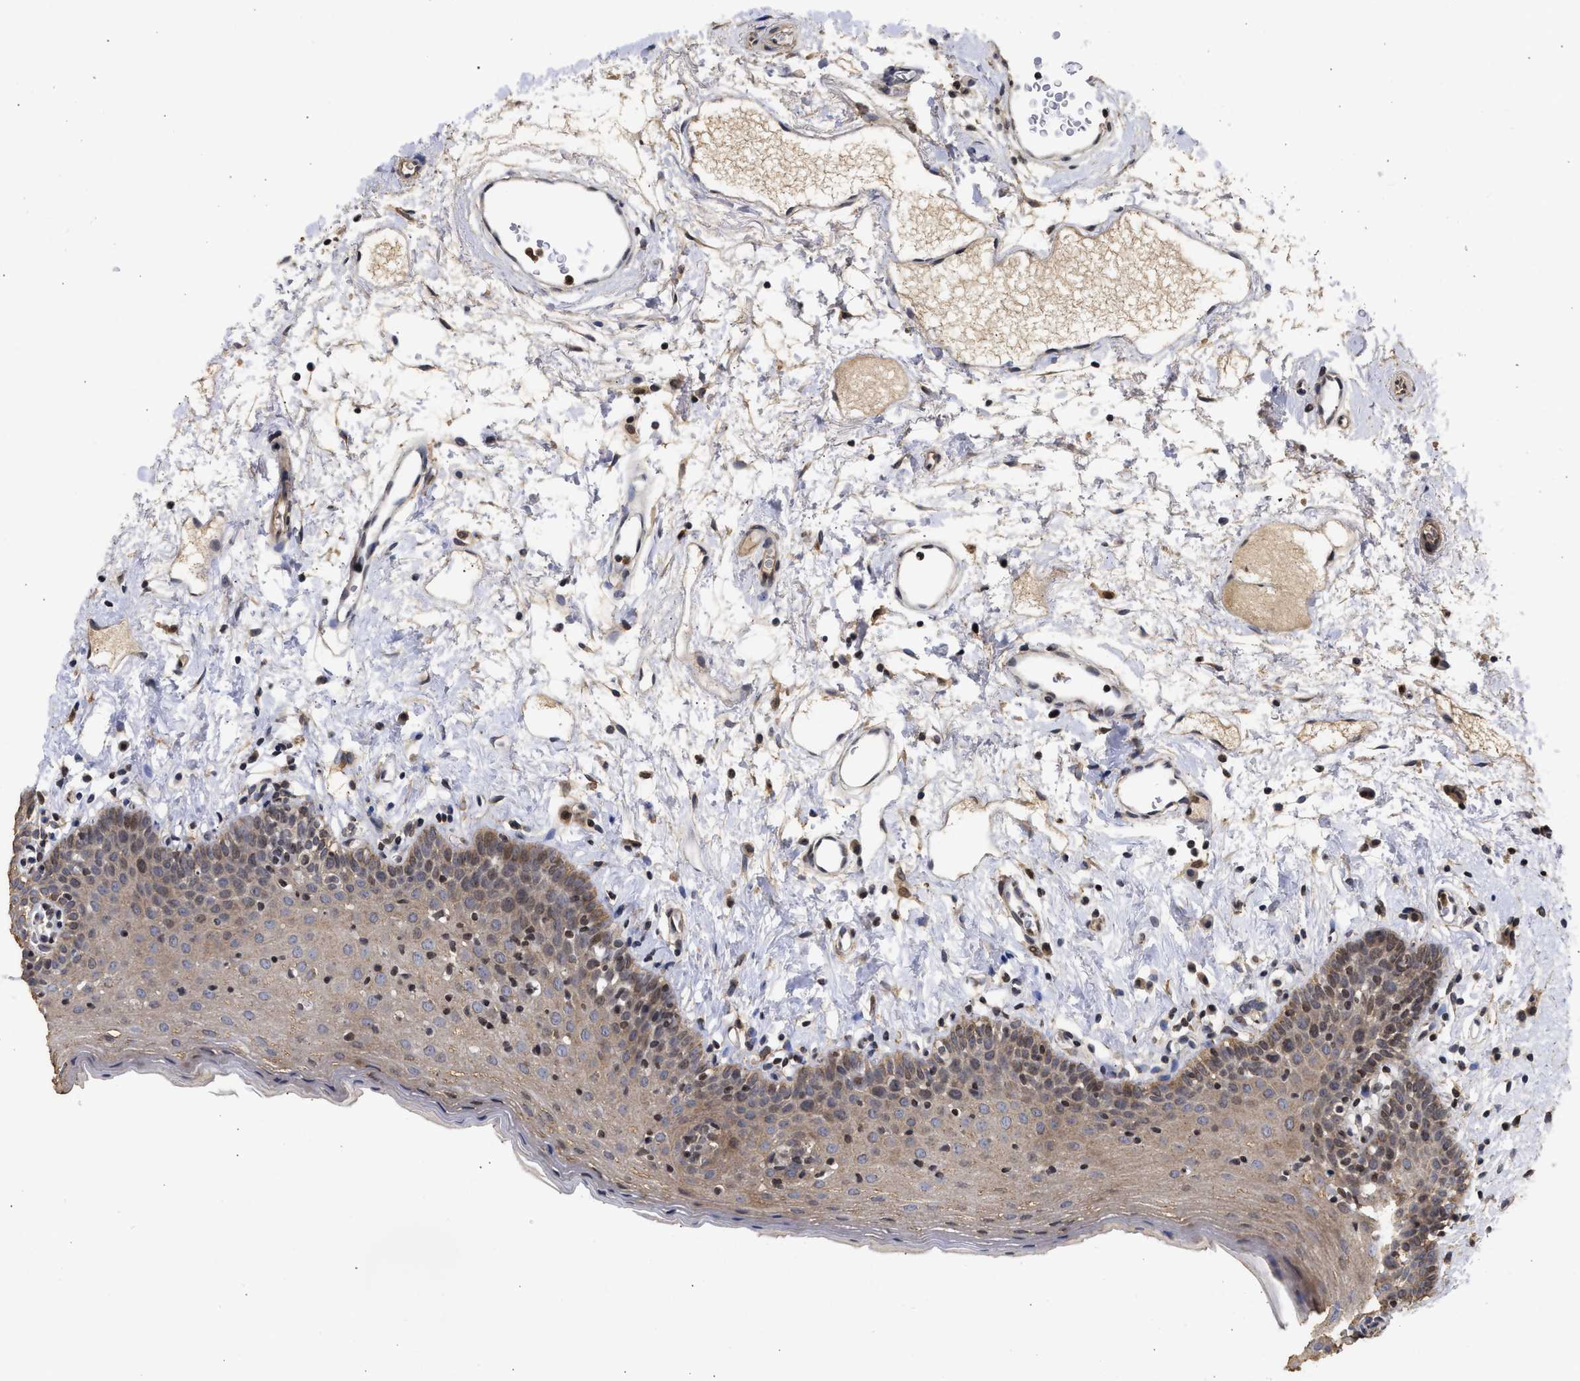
{"staining": {"intensity": "weak", "quantity": "25%-75%", "location": "cytoplasmic/membranous"}, "tissue": "oral mucosa", "cell_type": "Squamous epithelial cells", "image_type": "normal", "snomed": [{"axis": "morphology", "description": "Normal tissue, NOS"}, {"axis": "topography", "description": "Oral tissue"}], "caption": "Protein staining of normal oral mucosa displays weak cytoplasmic/membranous staining in about 25%-75% of squamous epithelial cells. Nuclei are stained in blue.", "gene": "ENSG00000142539", "patient": {"sex": "male", "age": 66}}